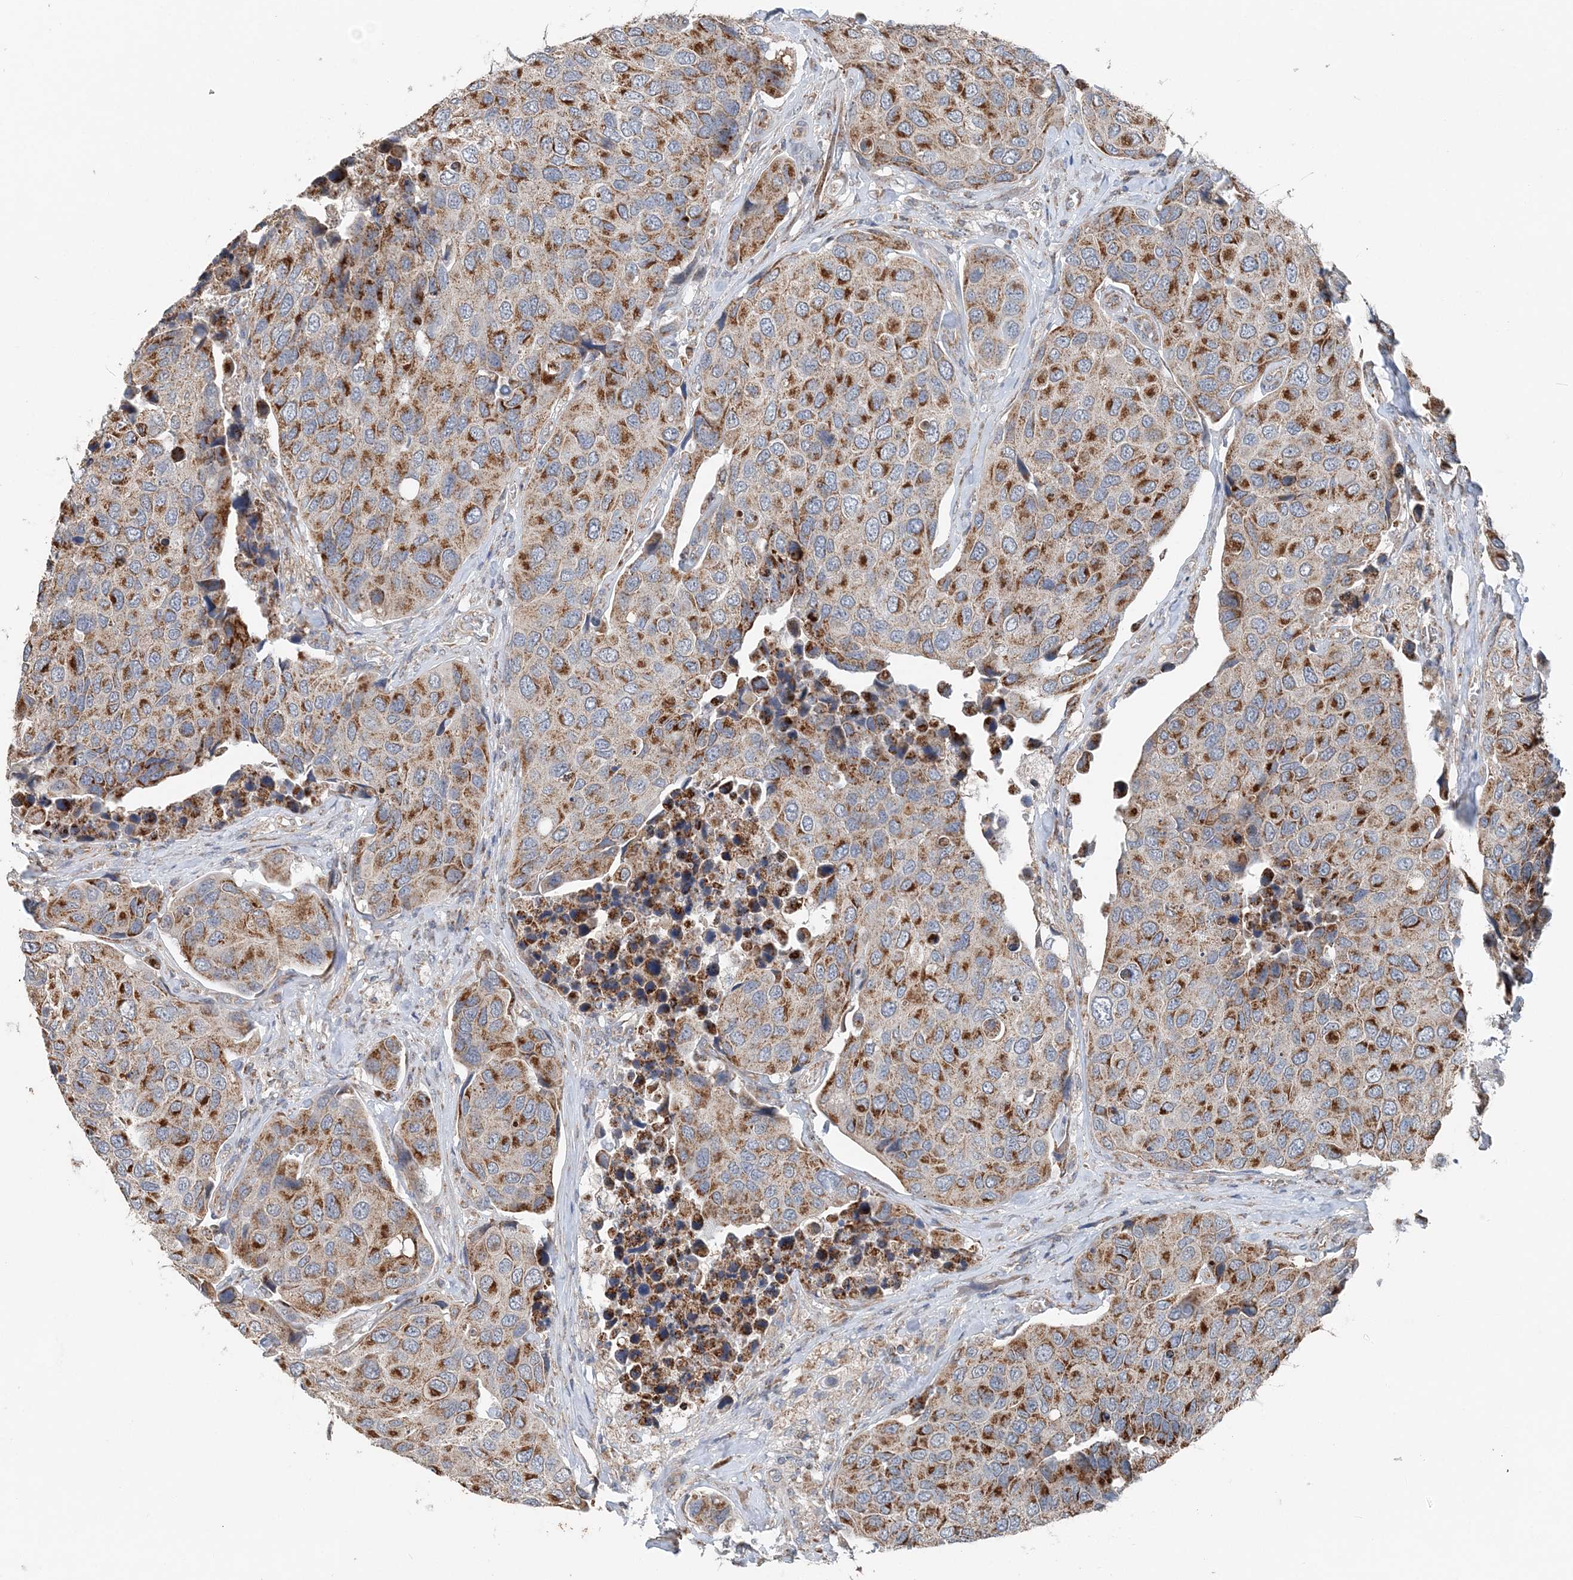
{"staining": {"intensity": "strong", "quantity": ">75%", "location": "cytoplasmic/membranous"}, "tissue": "urothelial cancer", "cell_type": "Tumor cells", "image_type": "cancer", "snomed": [{"axis": "morphology", "description": "Urothelial carcinoma, High grade"}, {"axis": "topography", "description": "Urinary bladder"}], "caption": "Immunohistochemical staining of urothelial cancer reveals high levels of strong cytoplasmic/membranous positivity in approximately >75% of tumor cells. (IHC, brightfield microscopy, high magnification).", "gene": "SPRY2", "patient": {"sex": "male", "age": 74}}